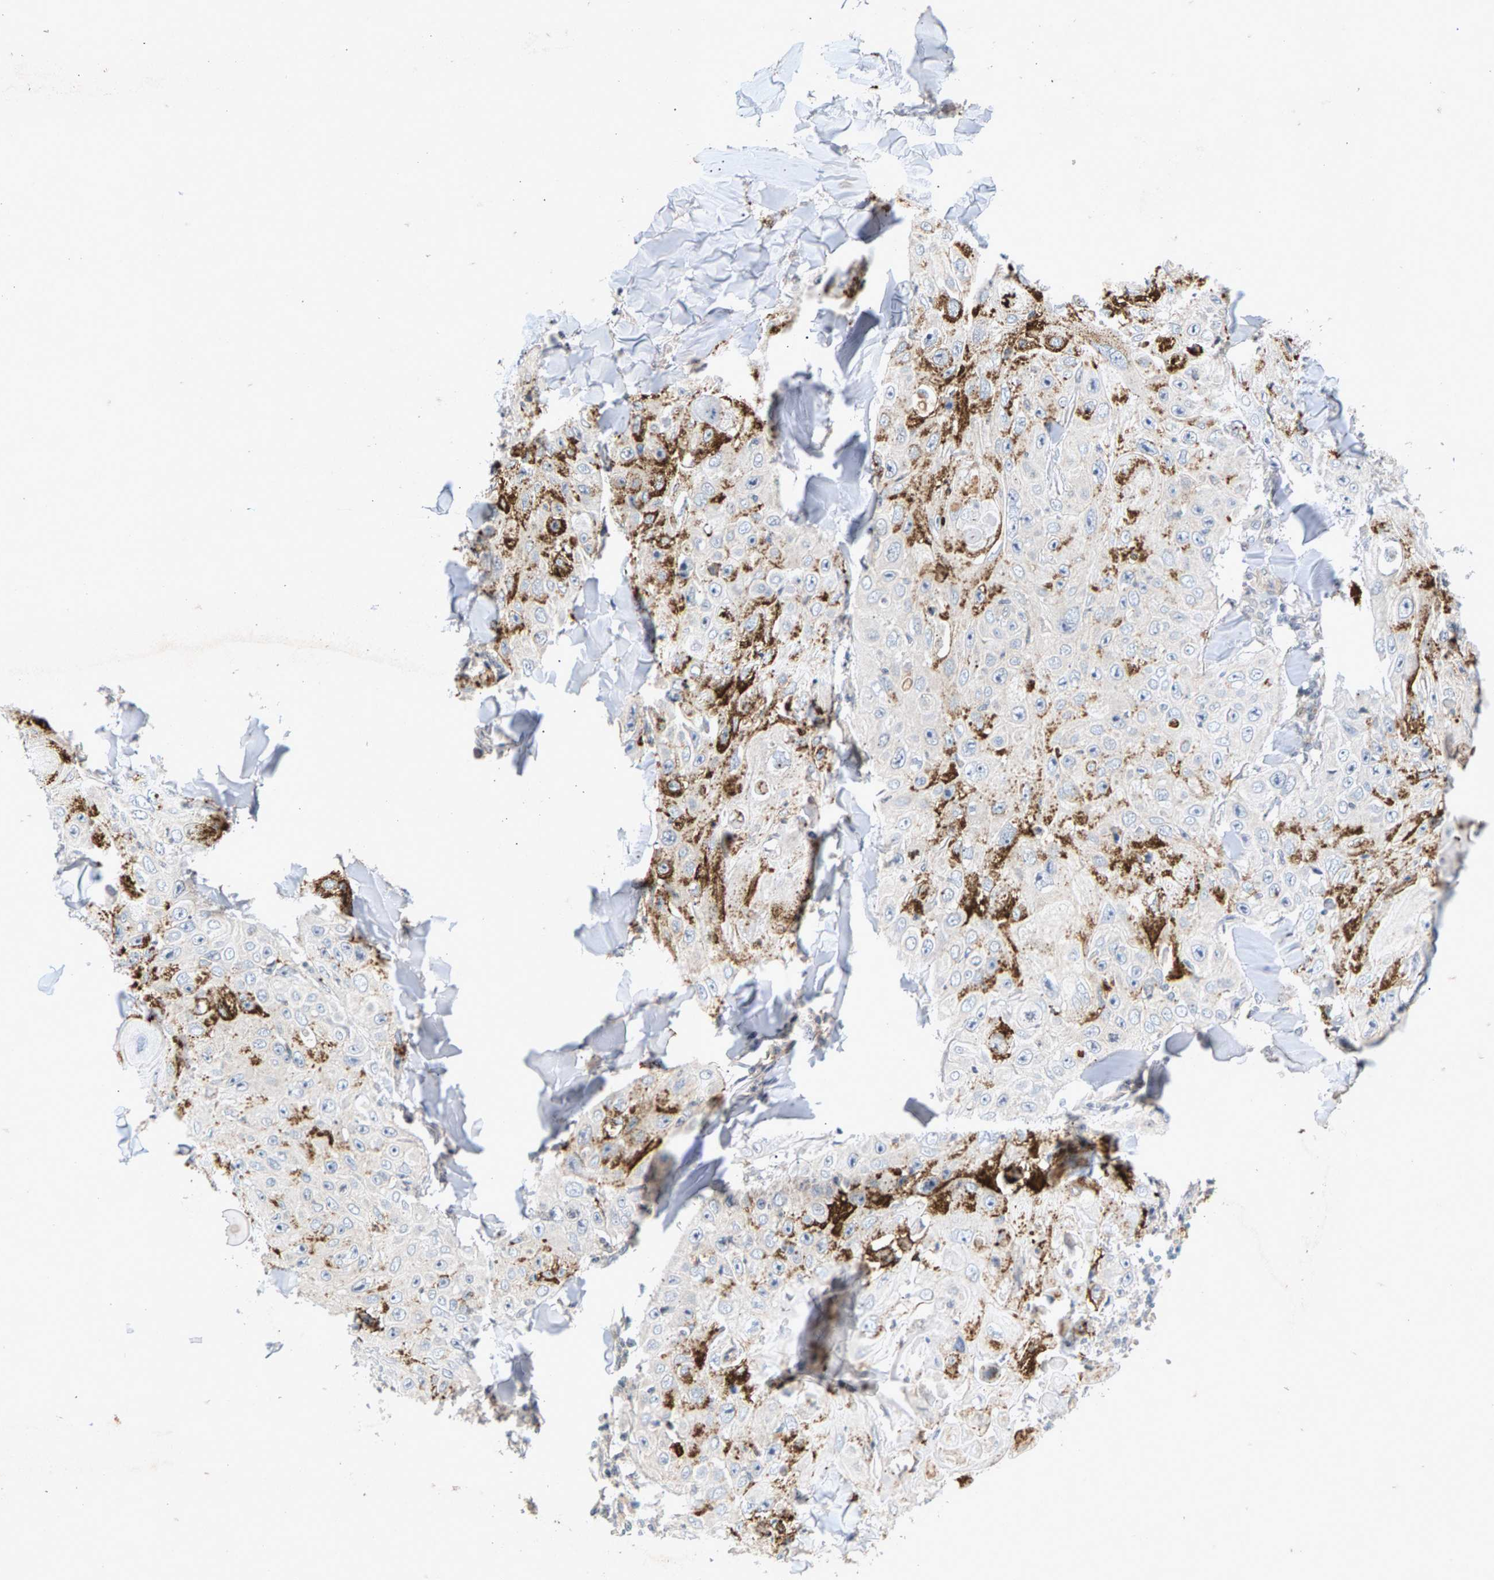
{"staining": {"intensity": "strong", "quantity": ">75%", "location": "cytoplasmic/membranous"}, "tissue": "skin cancer", "cell_type": "Tumor cells", "image_type": "cancer", "snomed": [{"axis": "morphology", "description": "Squamous cell carcinoma, NOS"}, {"axis": "topography", "description": "Skin"}], "caption": "Squamous cell carcinoma (skin) stained with a brown dye exhibits strong cytoplasmic/membranous positive expression in about >75% of tumor cells.", "gene": "ZPR1", "patient": {"sex": "male", "age": 86}}